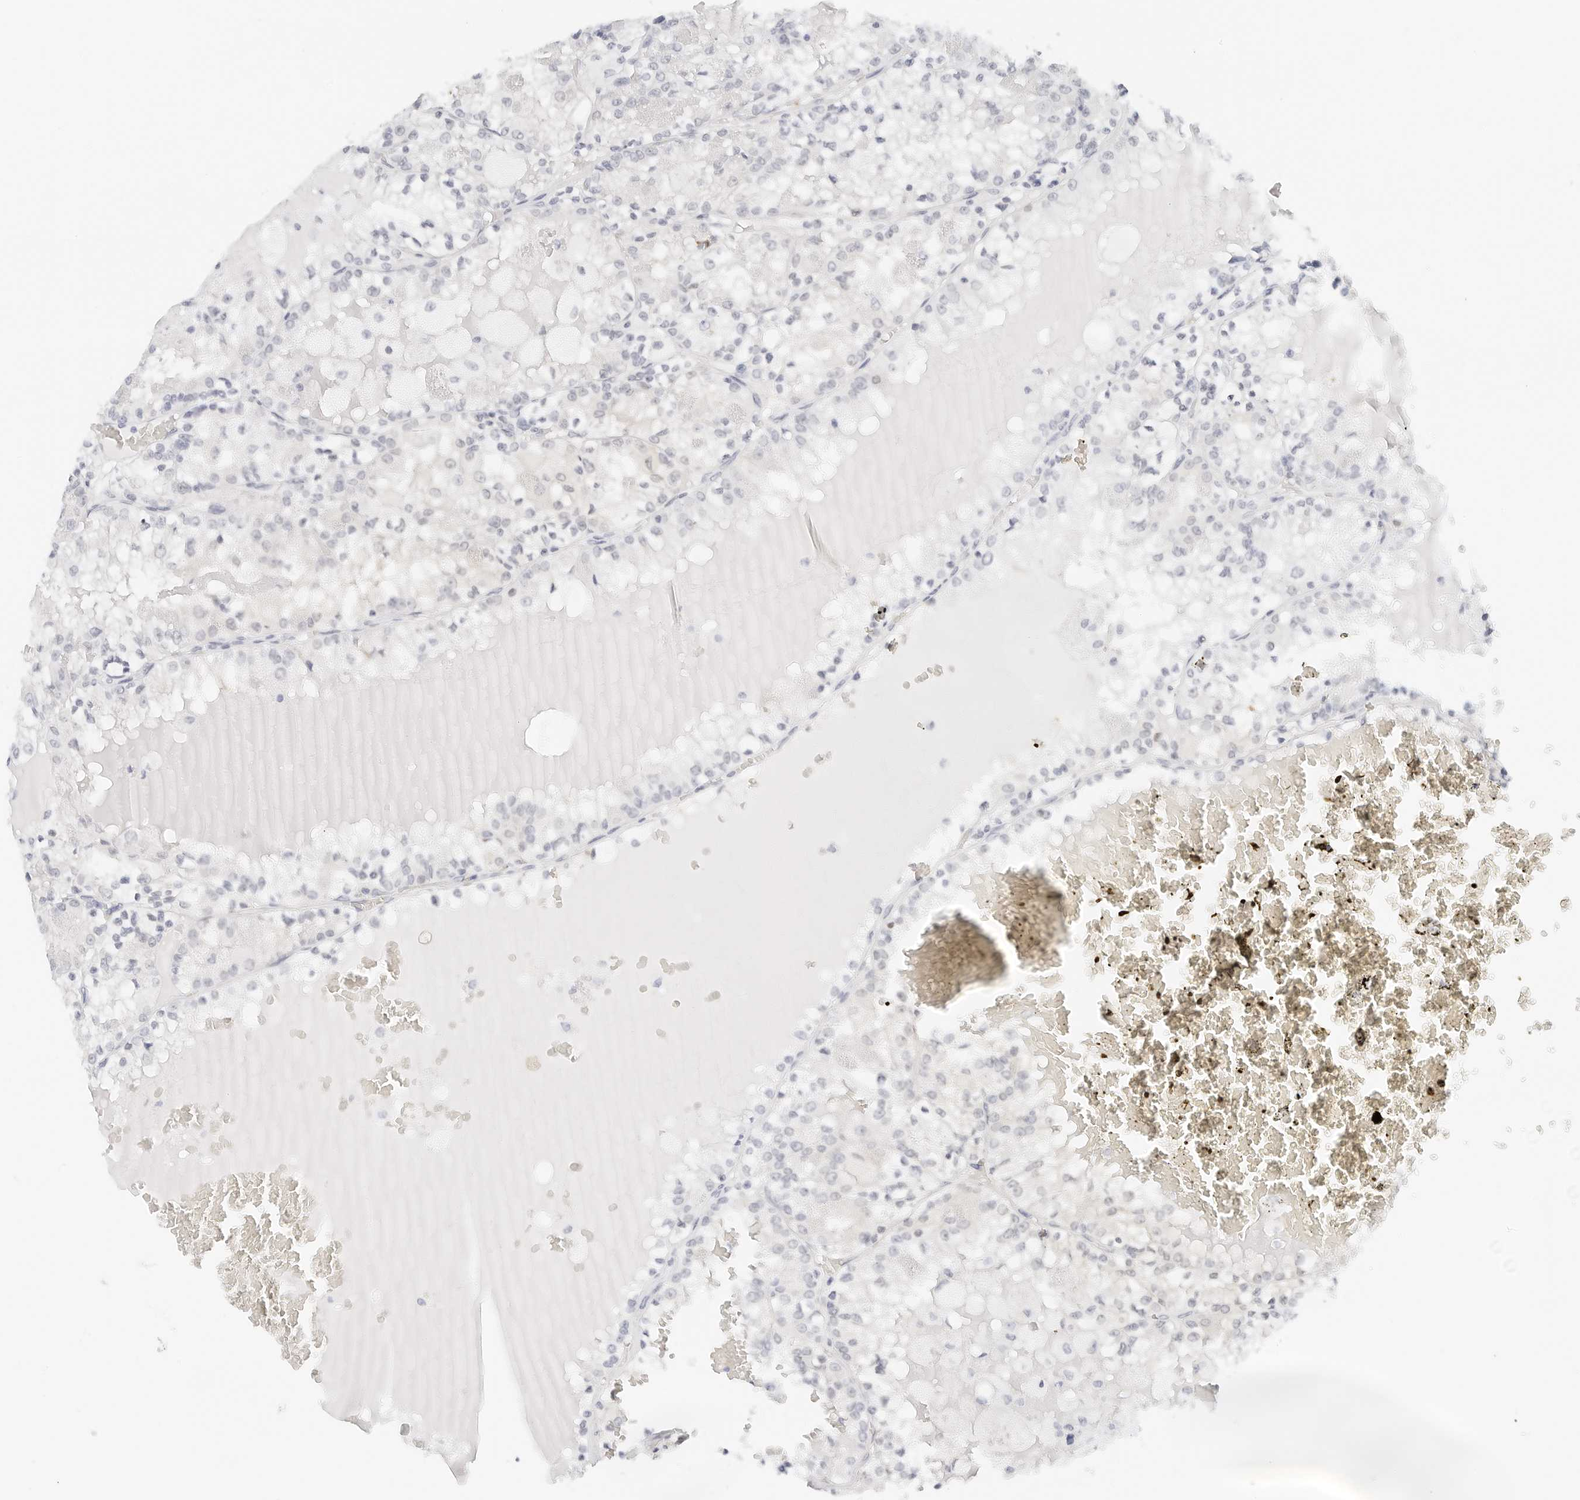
{"staining": {"intensity": "negative", "quantity": "none", "location": "none"}, "tissue": "renal cancer", "cell_type": "Tumor cells", "image_type": "cancer", "snomed": [{"axis": "morphology", "description": "Adenocarcinoma, NOS"}, {"axis": "topography", "description": "Kidney"}], "caption": "IHC of renal cancer (adenocarcinoma) demonstrates no positivity in tumor cells.", "gene": "CD22", "patient": {"sex": "female", "age": 56}}